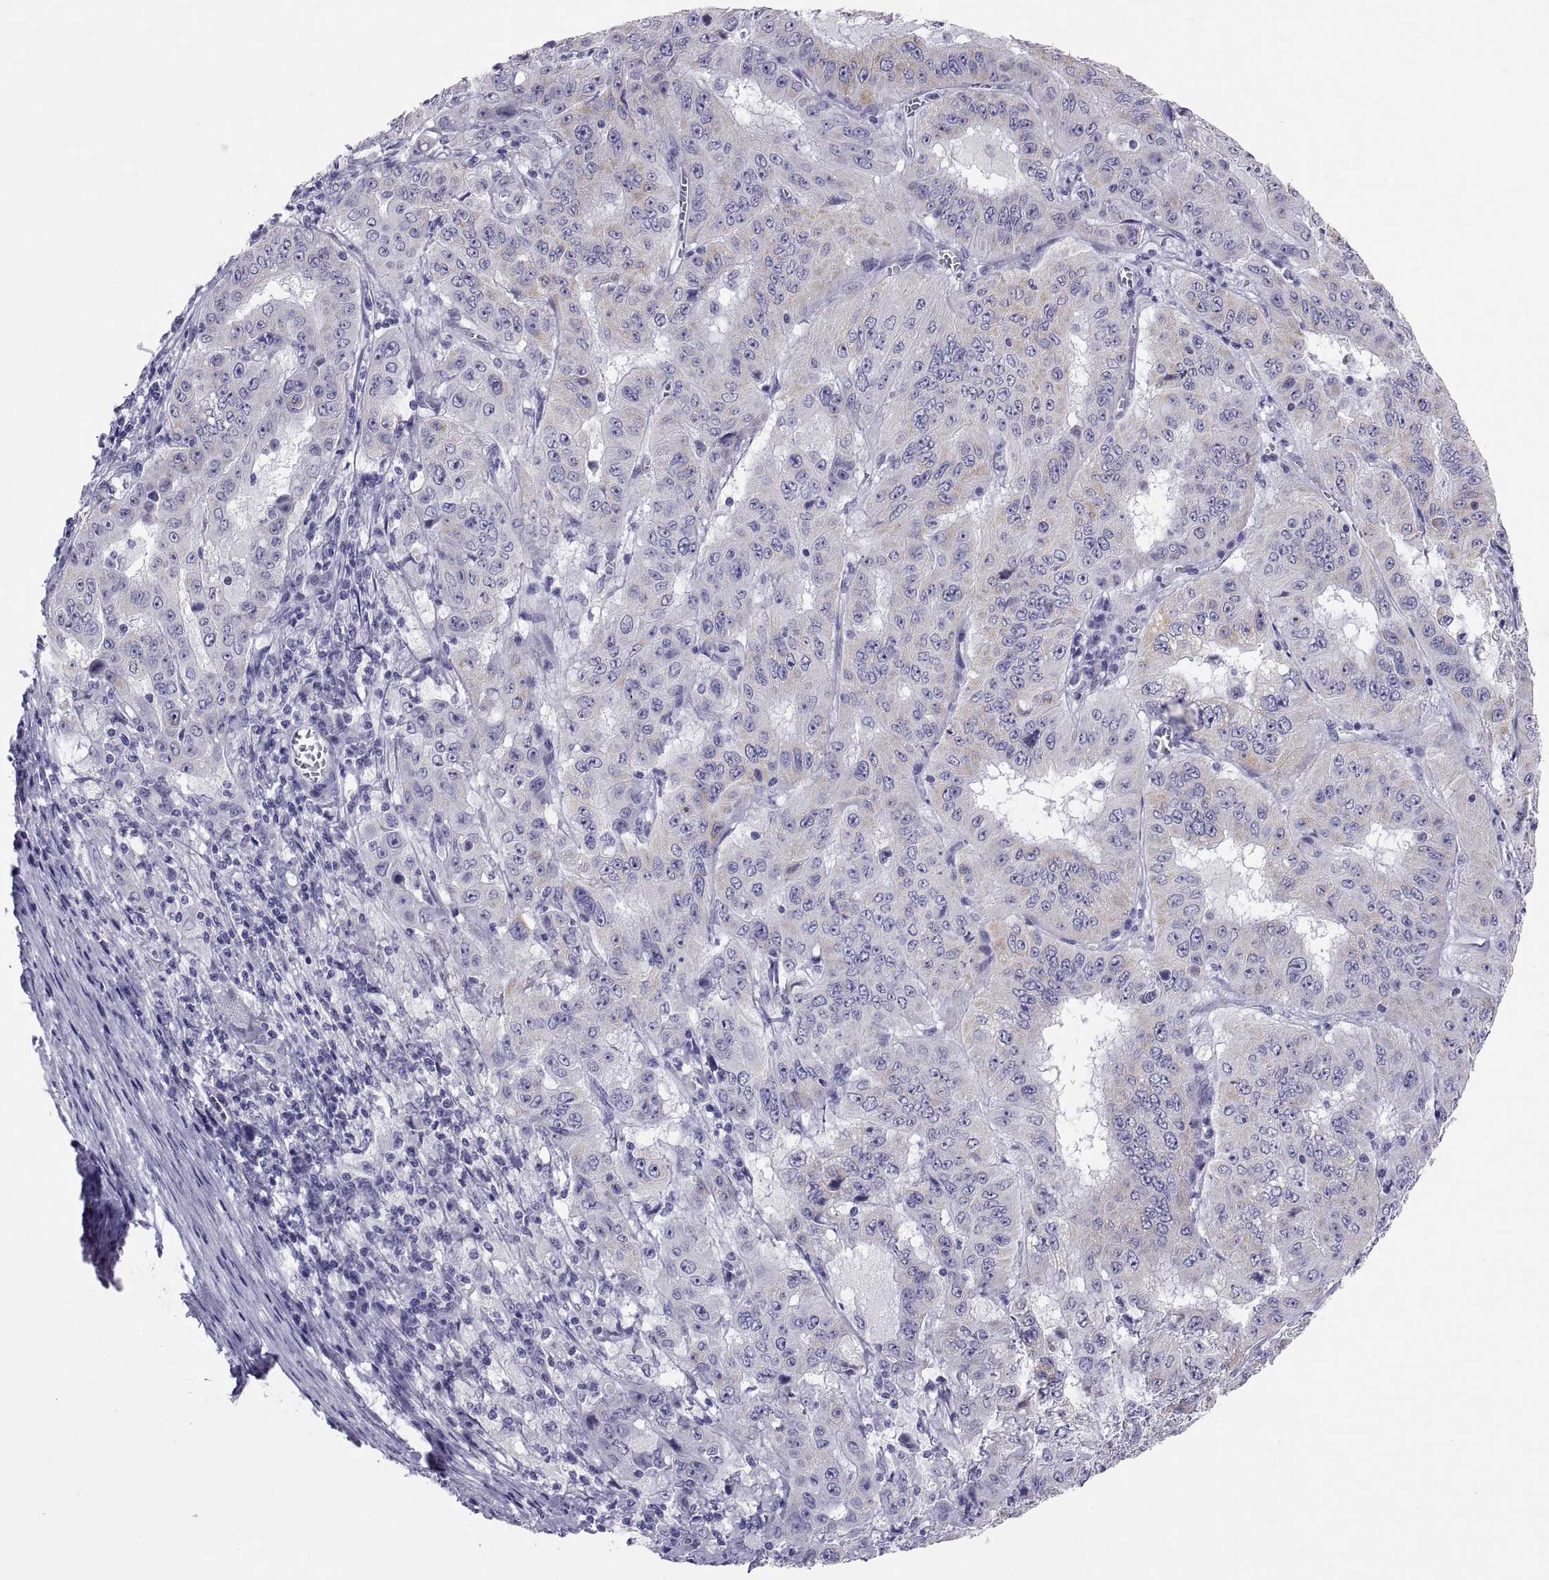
{"staining": {"intensity": "weak", "quantity": "<25%", "location": "cytoplasmic/membranous"}, "tissue": "pancreatic cancer", "cell_type": "Tumor cells", "image_type": "cancer", "snomed": [{"axis": "morphology", "description": "Adenocarcinoma, NOS"}, {"axis": "topography", "description": "Pancreas"}], "caption": "An immunohistochemistry (IHC) image of pancreatic cancer (adenocarcinoma) is shown. There is no staining in tumor cells of pancreatic cancer (adenocarcinoma).", "gene": "FAM170A", "patient": {"sex": "male", "age": 63}}